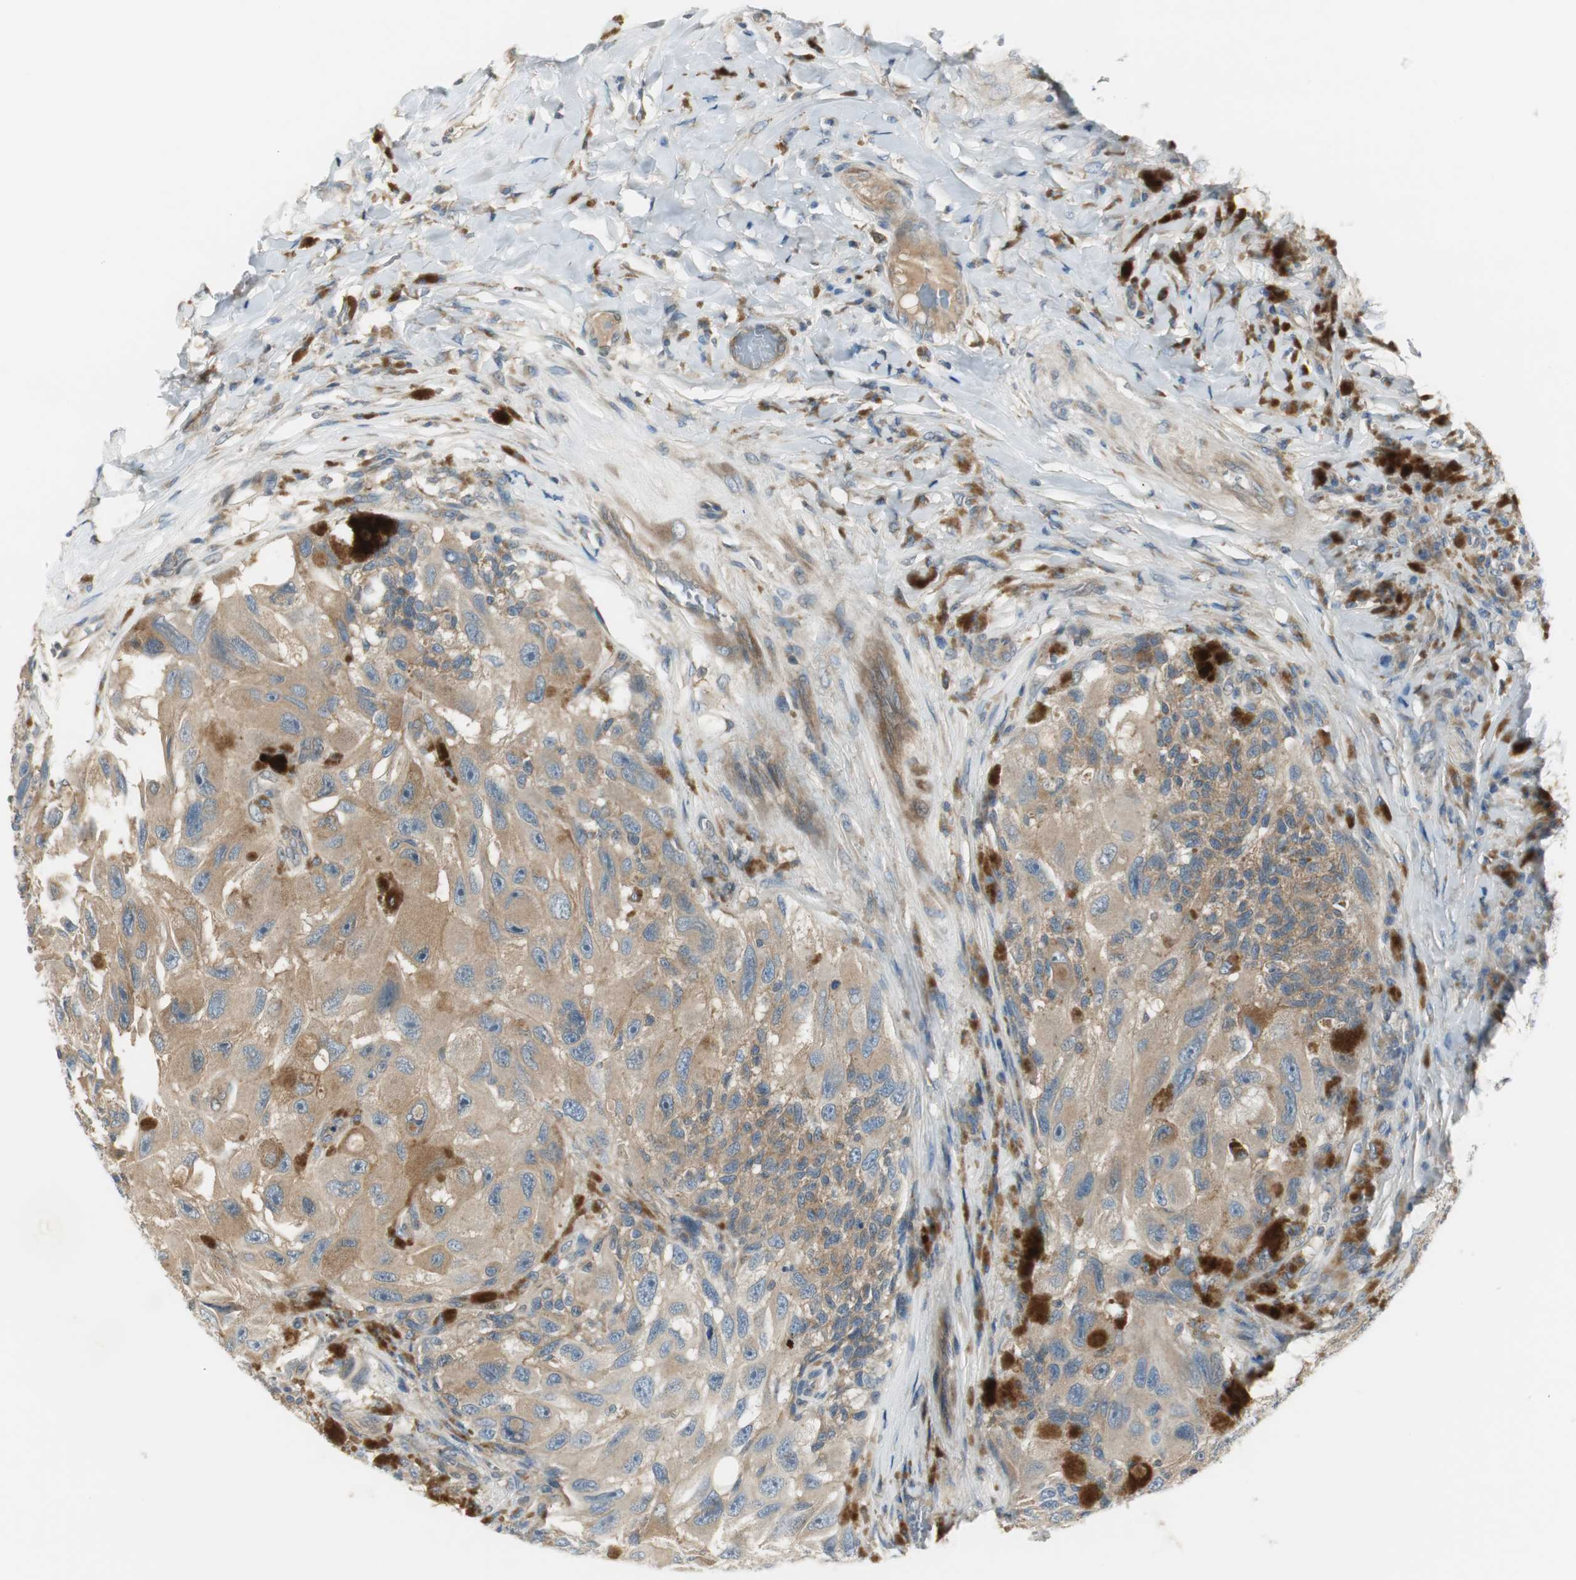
{"staining": {"intensity": "moderate", "quantity": ">75%", "location": "cytoplasmic/membranous"}, "tissue": "melanoma", "cell_type": "Tumor cells", "image_type": "cancer", "snomed": [{"axis": "morphology", "description": "Malignant melanoma, NOS"}, {"axis": "topography", "description": "Skin"}], "caption": "Immunohistochemical staining of malignant melanoma shows moderate cytoplasmic/membranous protein expression in approximately >75% of tumor cells.", "gene": "PRKAA1", "patient": {"sex": "female", "age": 73}}